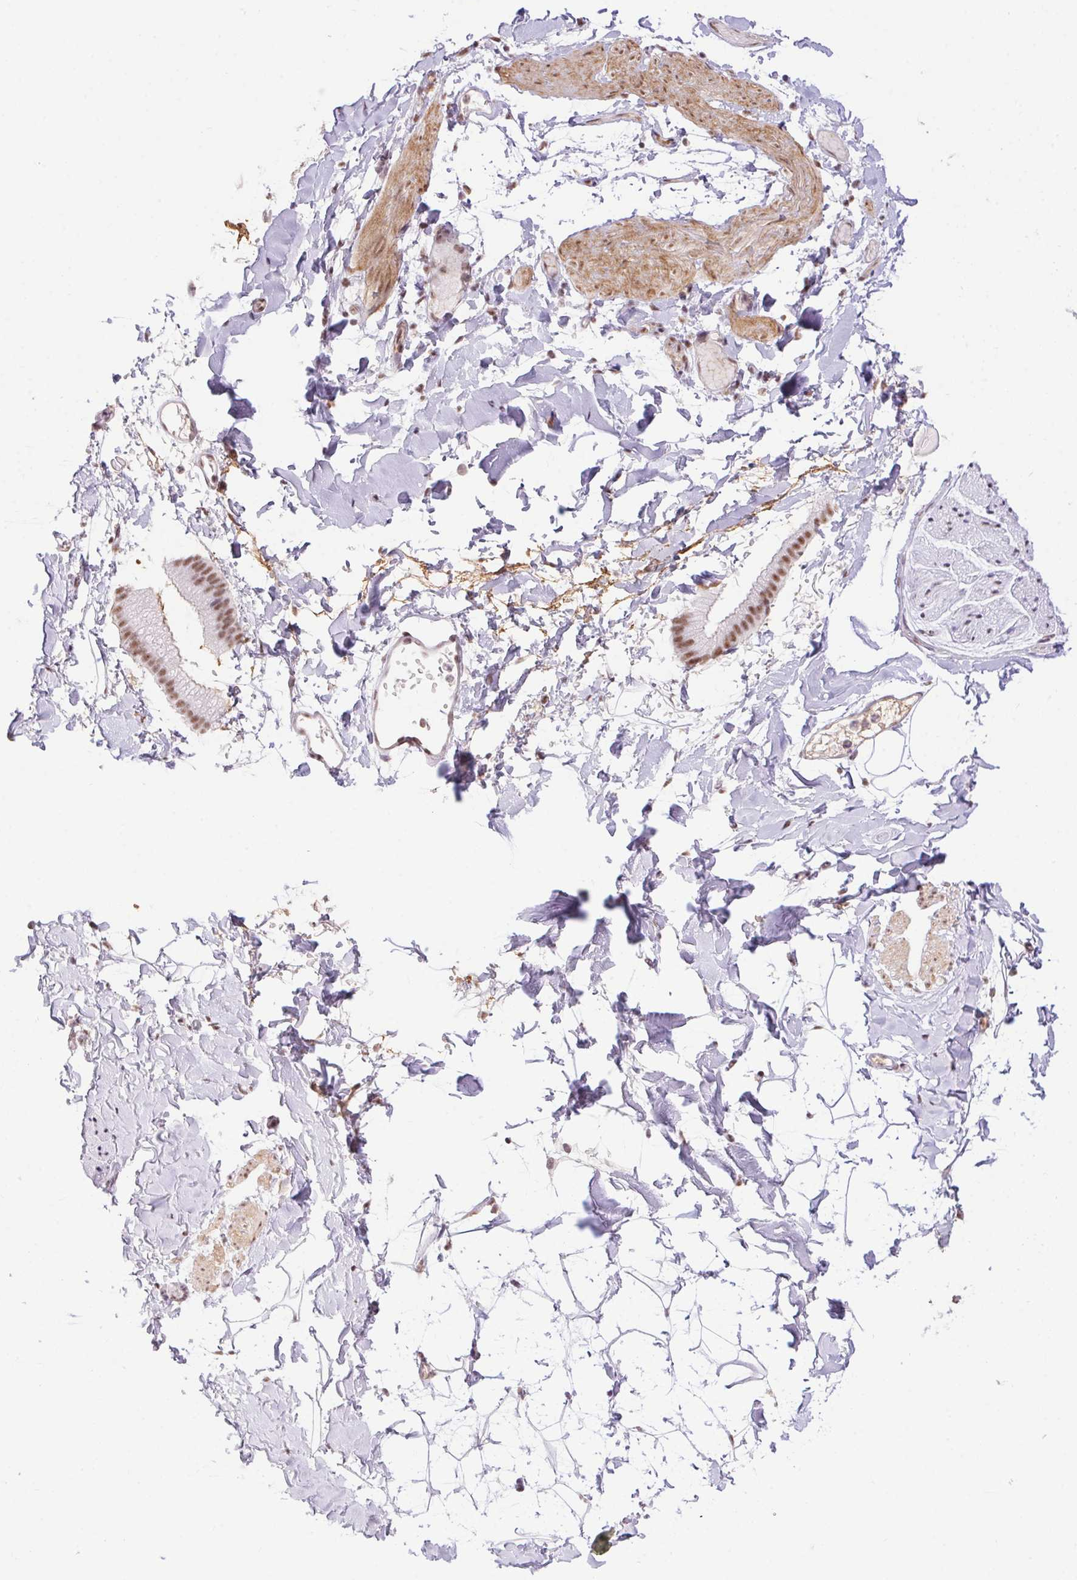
{"staining": {"intensity": "negative", "quantity": "none", "location": "none"}, "tissue": "adipose tissue", "cell_type": "Adipocytes", "image_type": "normal", "snomed": [{"axis": "morphology", "description": "Normal tissue, NOS"}, {"axis": "topography", "description": "Gallbladder"}, {"axis": "topography", "description": "Peripheral nerve tissue"}], "caption": "This is an immunohistochemistry (IHC) micrograph of unremarkable human adipose tissue. There is no staining in adipocytes.", "gene": "DDX17", "patient": {"sex": "female", "age": 45}}